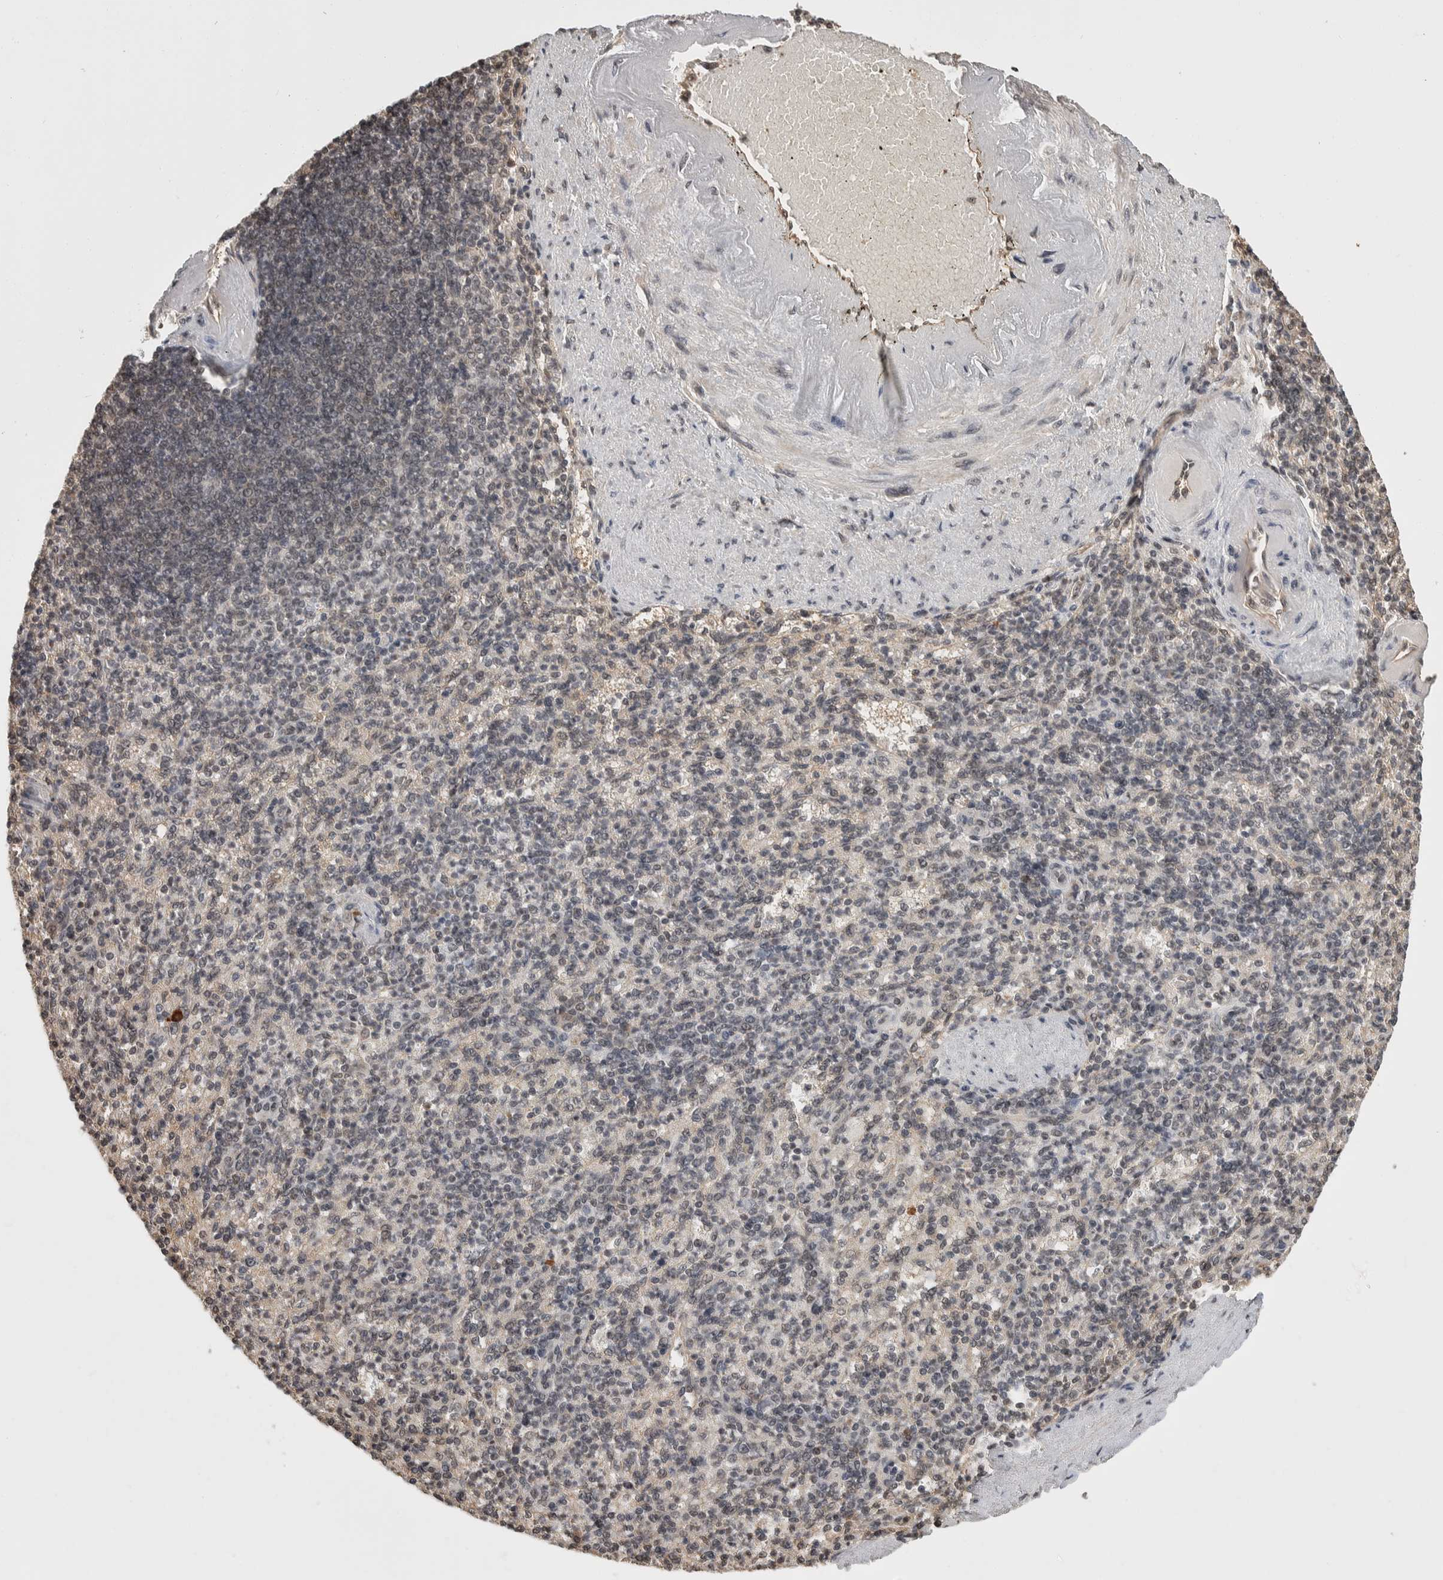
{"staining": {"intensity": "weak", "quantity": ">75%", "location": "nuclear"}, "tissue": "spleen", "cell_type": "Cells in red pulp", "image_type": "normal", "snomed": [{"axis": "morphology", "description": "Normal tissue, NOS"}, {"axis": "topography", "description": "Spleen"}], "caption": "Unremarkable spleen shows weak nuclear positivity in about >75% of cells in red pulp Using DAB (brown) and hematoxylin (blue) stains, captured at high magnification using brightfield microscopy..", "gene": "ZNF592", "patient": {"sex": "female", "age": 74}}